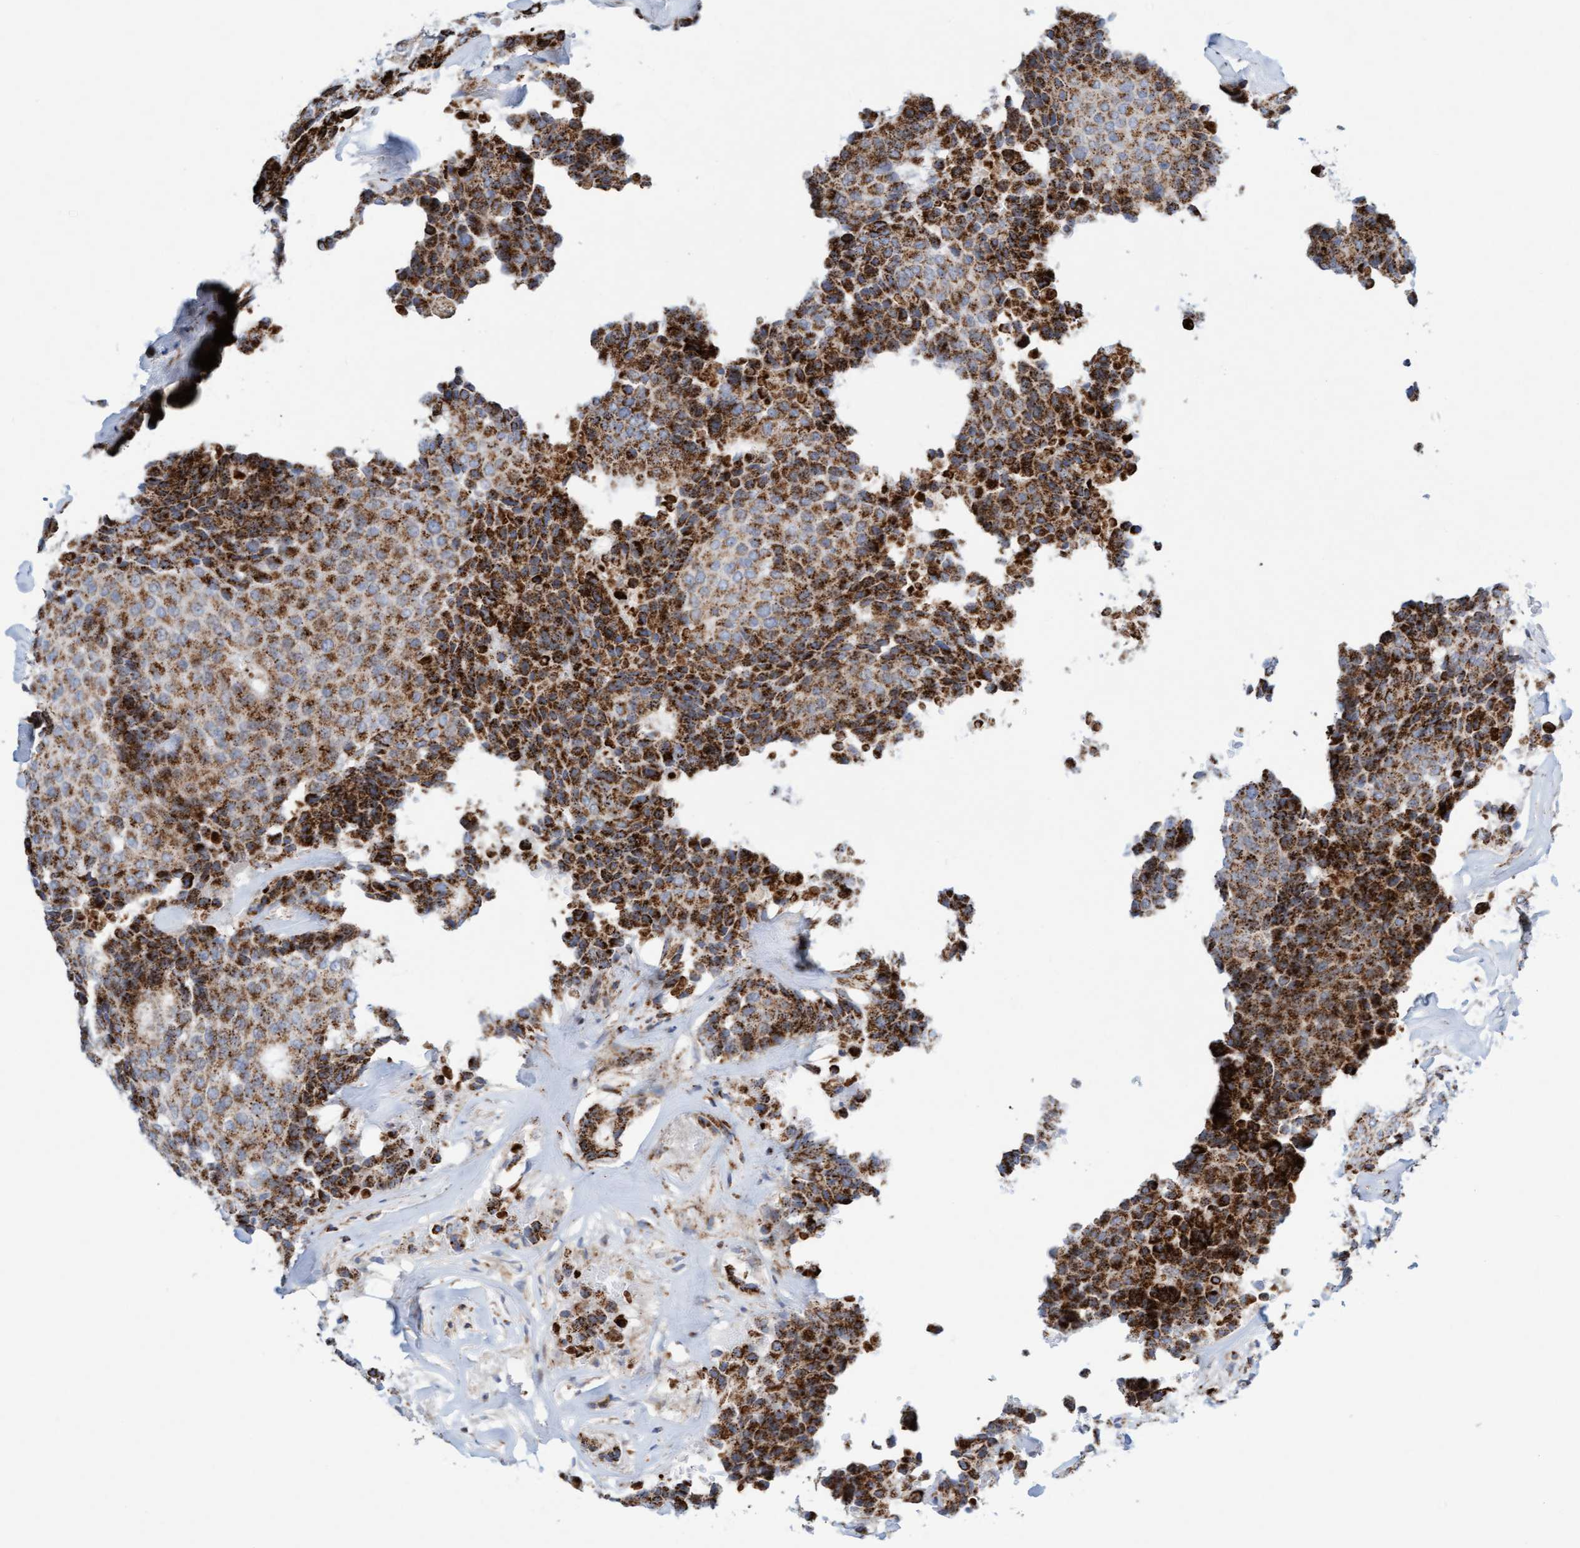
{"staining": {"intensity": "strong", "quantity": "25%-75%", "location": "cytoplasmic/membranous"}, "tissue": "breast cancer", "cell_type": "Tumor cells", "image_type": "cancer", "snomed": [{"axis": "morphology", "description": "Duct carcinoma"}, {"axis": "topography", "description": "Breast"}], "caption": "Protein staining displays strong cytoplasmic/membranous expression in approximately 25%-75% of tumor cells in breast cancer (intraductal carcinoma). (DAB IHC with brightfield microscopy, high magnification).", "gene": "GGTA1", "patient": {"sex": "female", "age": 75}}